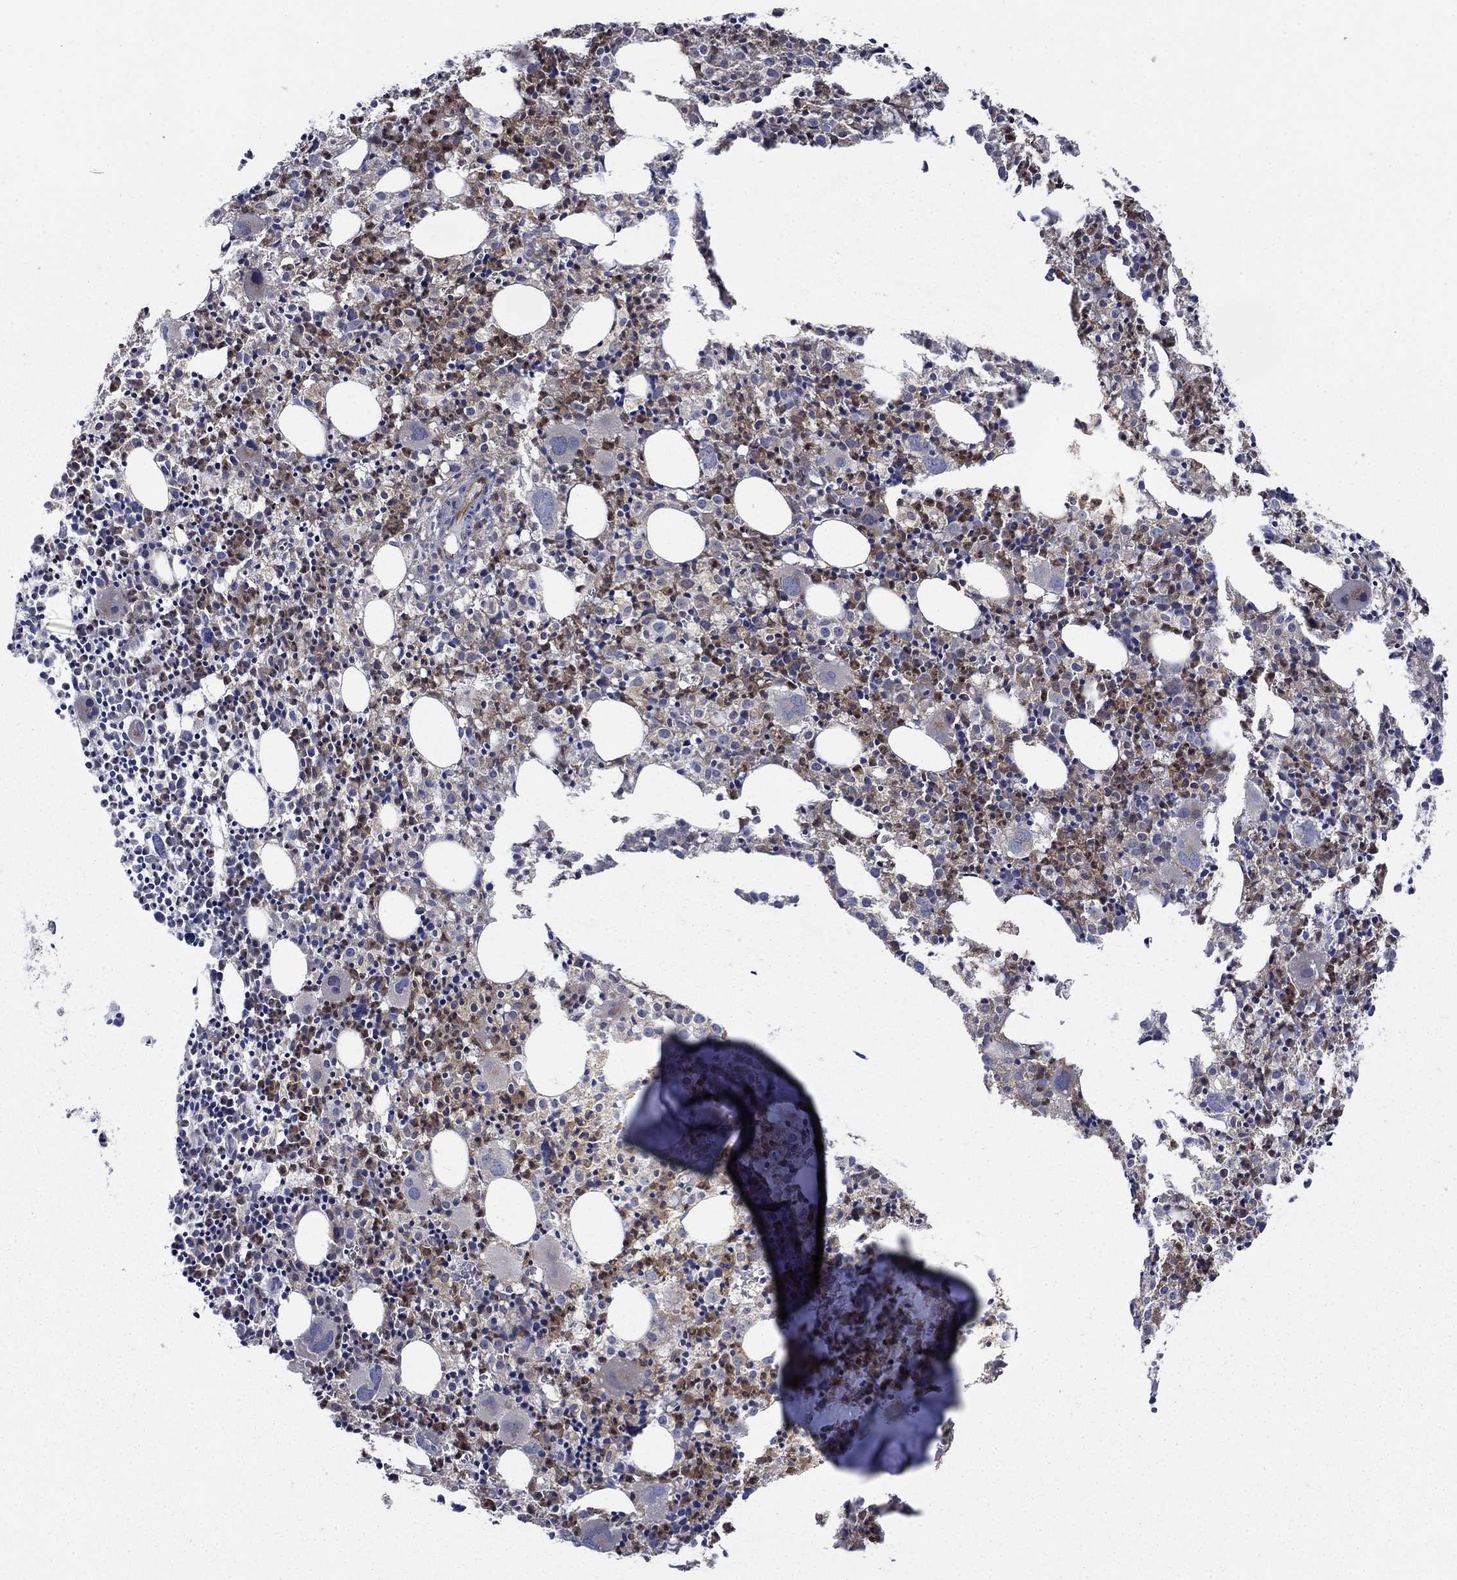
{"staining": {"intensity": "strong", "quantity": "25%-75%", "location": "cytoplasmic/membranous"}, "tissue": "bone marrow", "cell_type": "Hematopoietic cells", "image_type": "normal", "snomed": [{"axis": "morphology", "description": "Normal tissue, NOS"}, {"axis": "morphology", "description": "Inflammation, NOS"}, {"axis": "topography", "description": "Bone marrow"}], "caption": "Immunohistochemical staining of benign human bone marrow shows strong cytoplasmic/membranous protein staining in approximately 25%-75% of hematopoietic cells.", "gene": "RNF19B", "patient": {"sex": "male", "age": 3}}